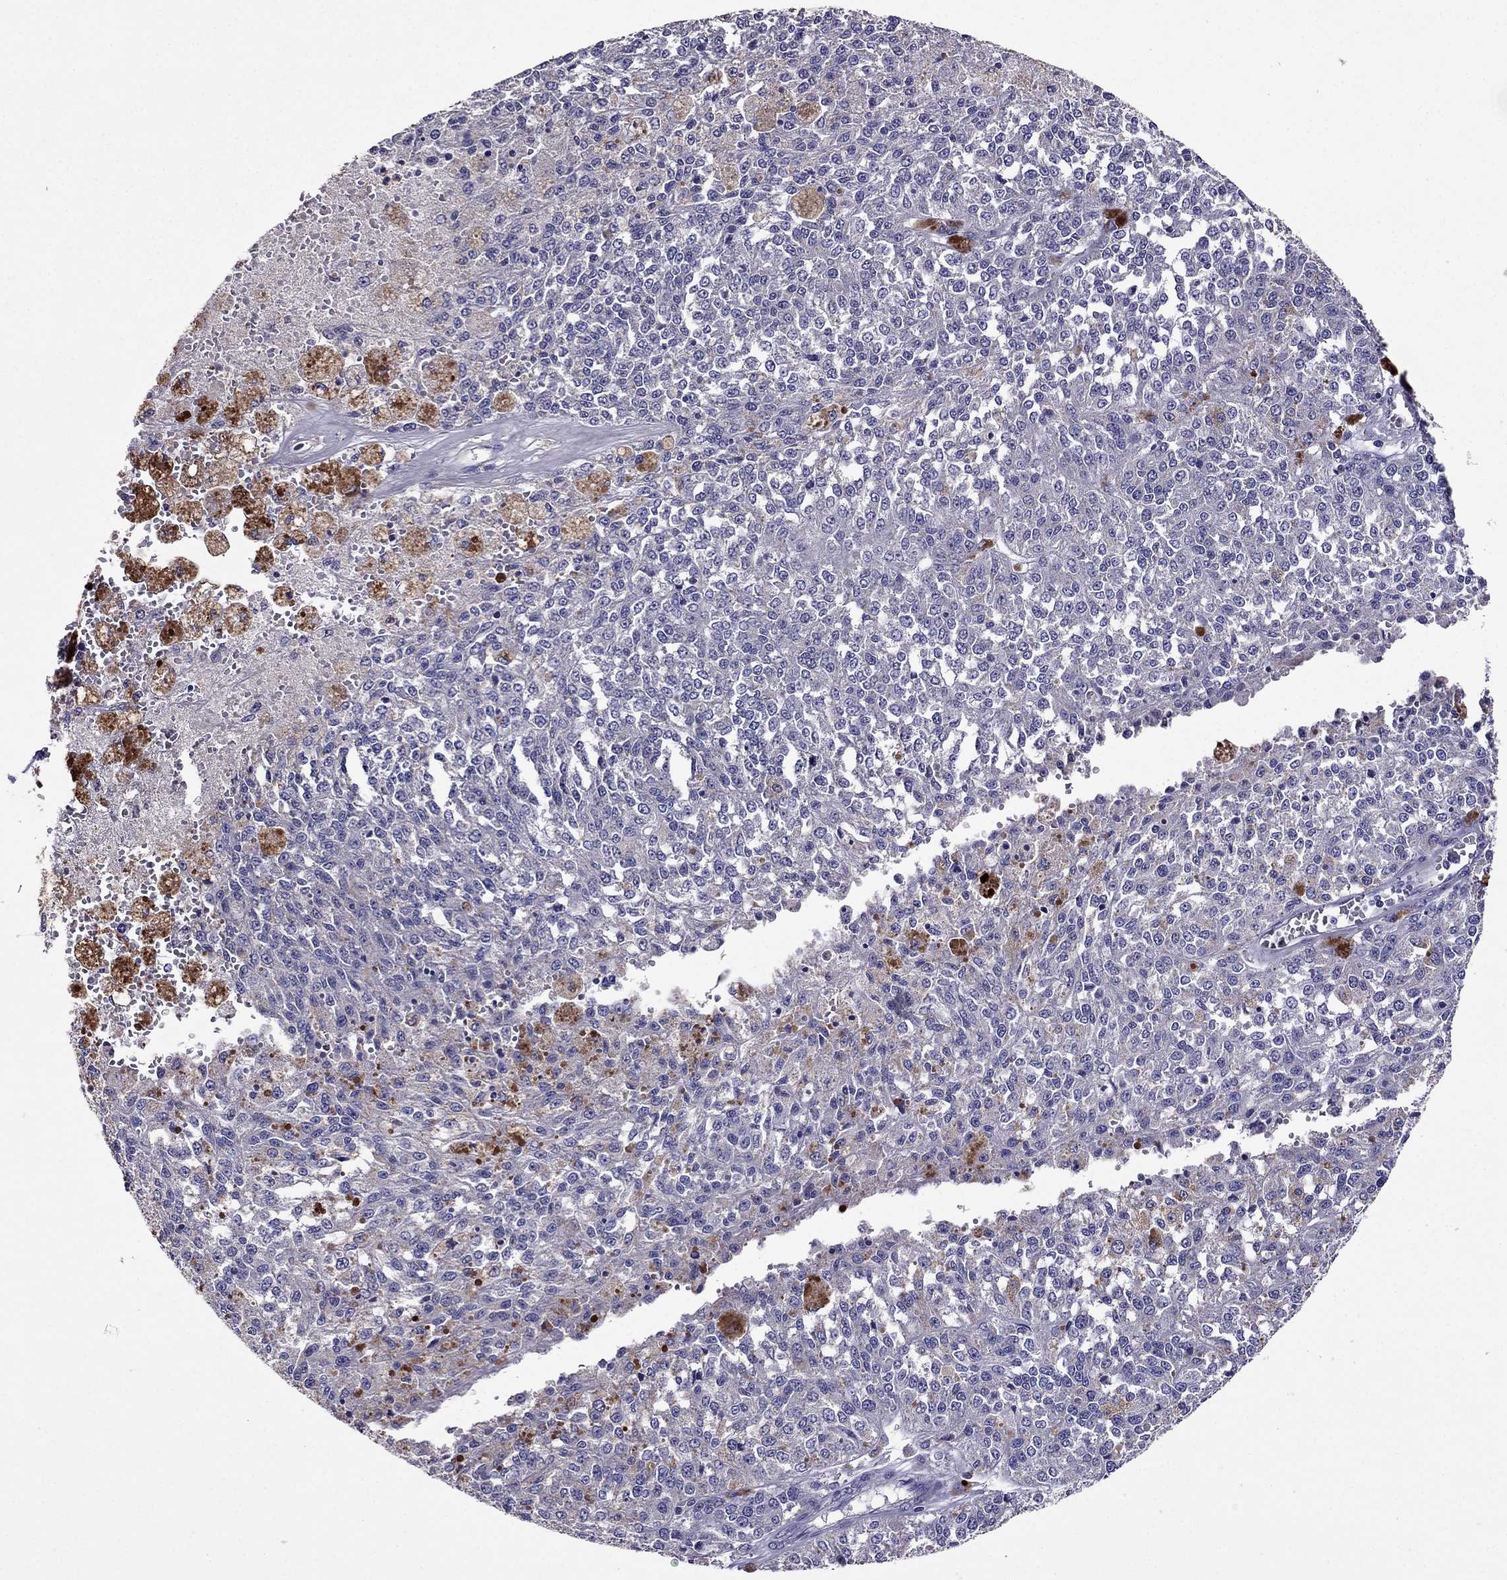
{"staining": {"intensity": "negative", "quantity": "none", "location": "none"}, "tissue": "melanoma", "cell_type": "Tumor cells", "image_type": "cancer", "snomed": [{"axis": "morphology", "description": "Malignant melanoma, Metastatic site"}, {"axis": "topography", "description": "Lymph node"}], "caption": "Immunohistochemical staining of human melanoma displays no significant expression in tumor cells.", "gene": "NKX3-1", "patient": {"sex": "female", "age": 64}}